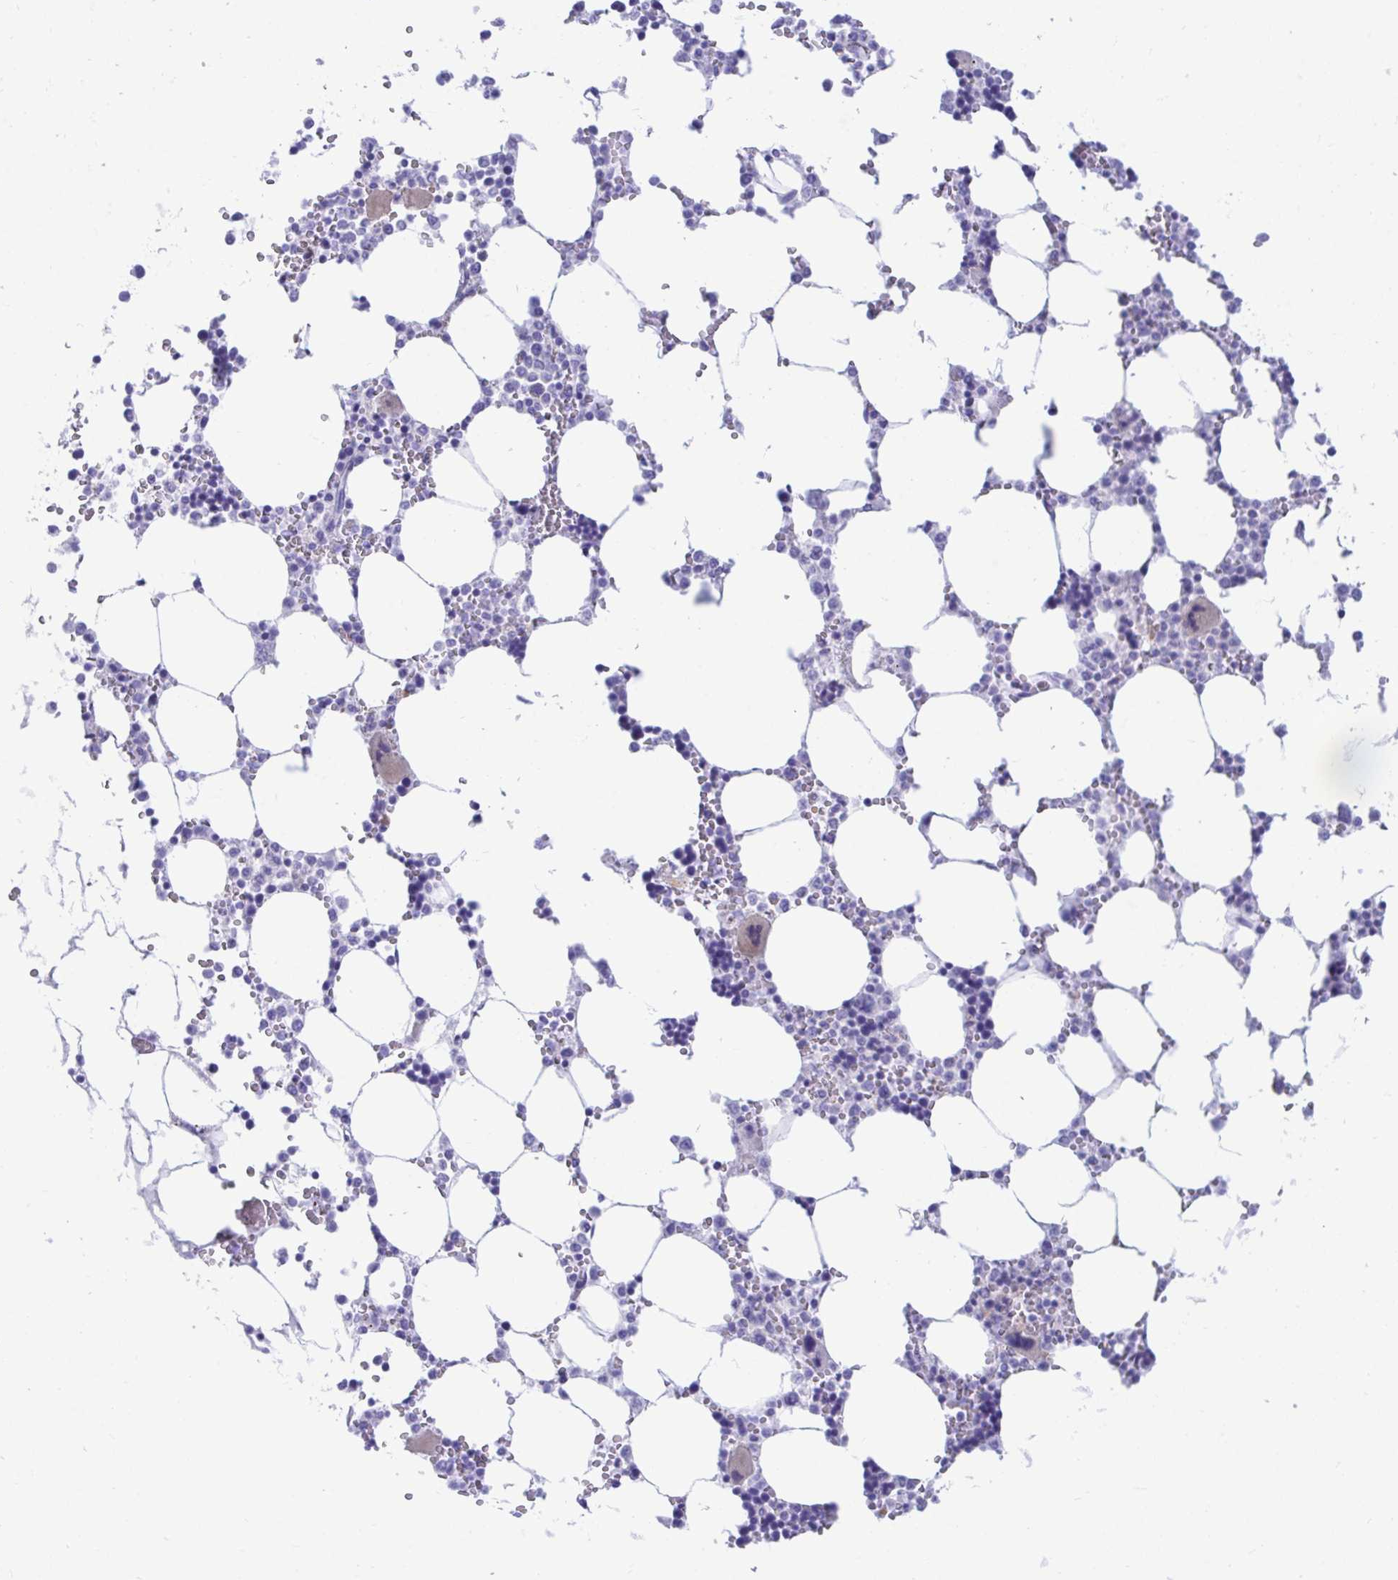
{"staining": {"intensity": "weak", "quantity": "<25%", "location": "cytoplasmic/membranous"}, "tissue": "bone marrow", "cell_type": "Hematopoietic cells", "image_type": "normal", "snomed": [{"axis": "morphology", "description": "Normal tissue, NOS"}, {"axis": "topography", "description": "Bone marrow"}], "caption": "High magnification brightfield microscopy of benign bone marrow stained with DAB (brown) and counterstained with hematoxylin (blue): hematopoietic cells show no significant positivity. Brightfield microscopy of immunohistochemistry stained with DAB (3,3'-diaminobenzidine) (brown) and hematoxylin (blue), captured at high magnification.", "gene": "SHISA8", "patient": {"sex": "male", "age": 64}}